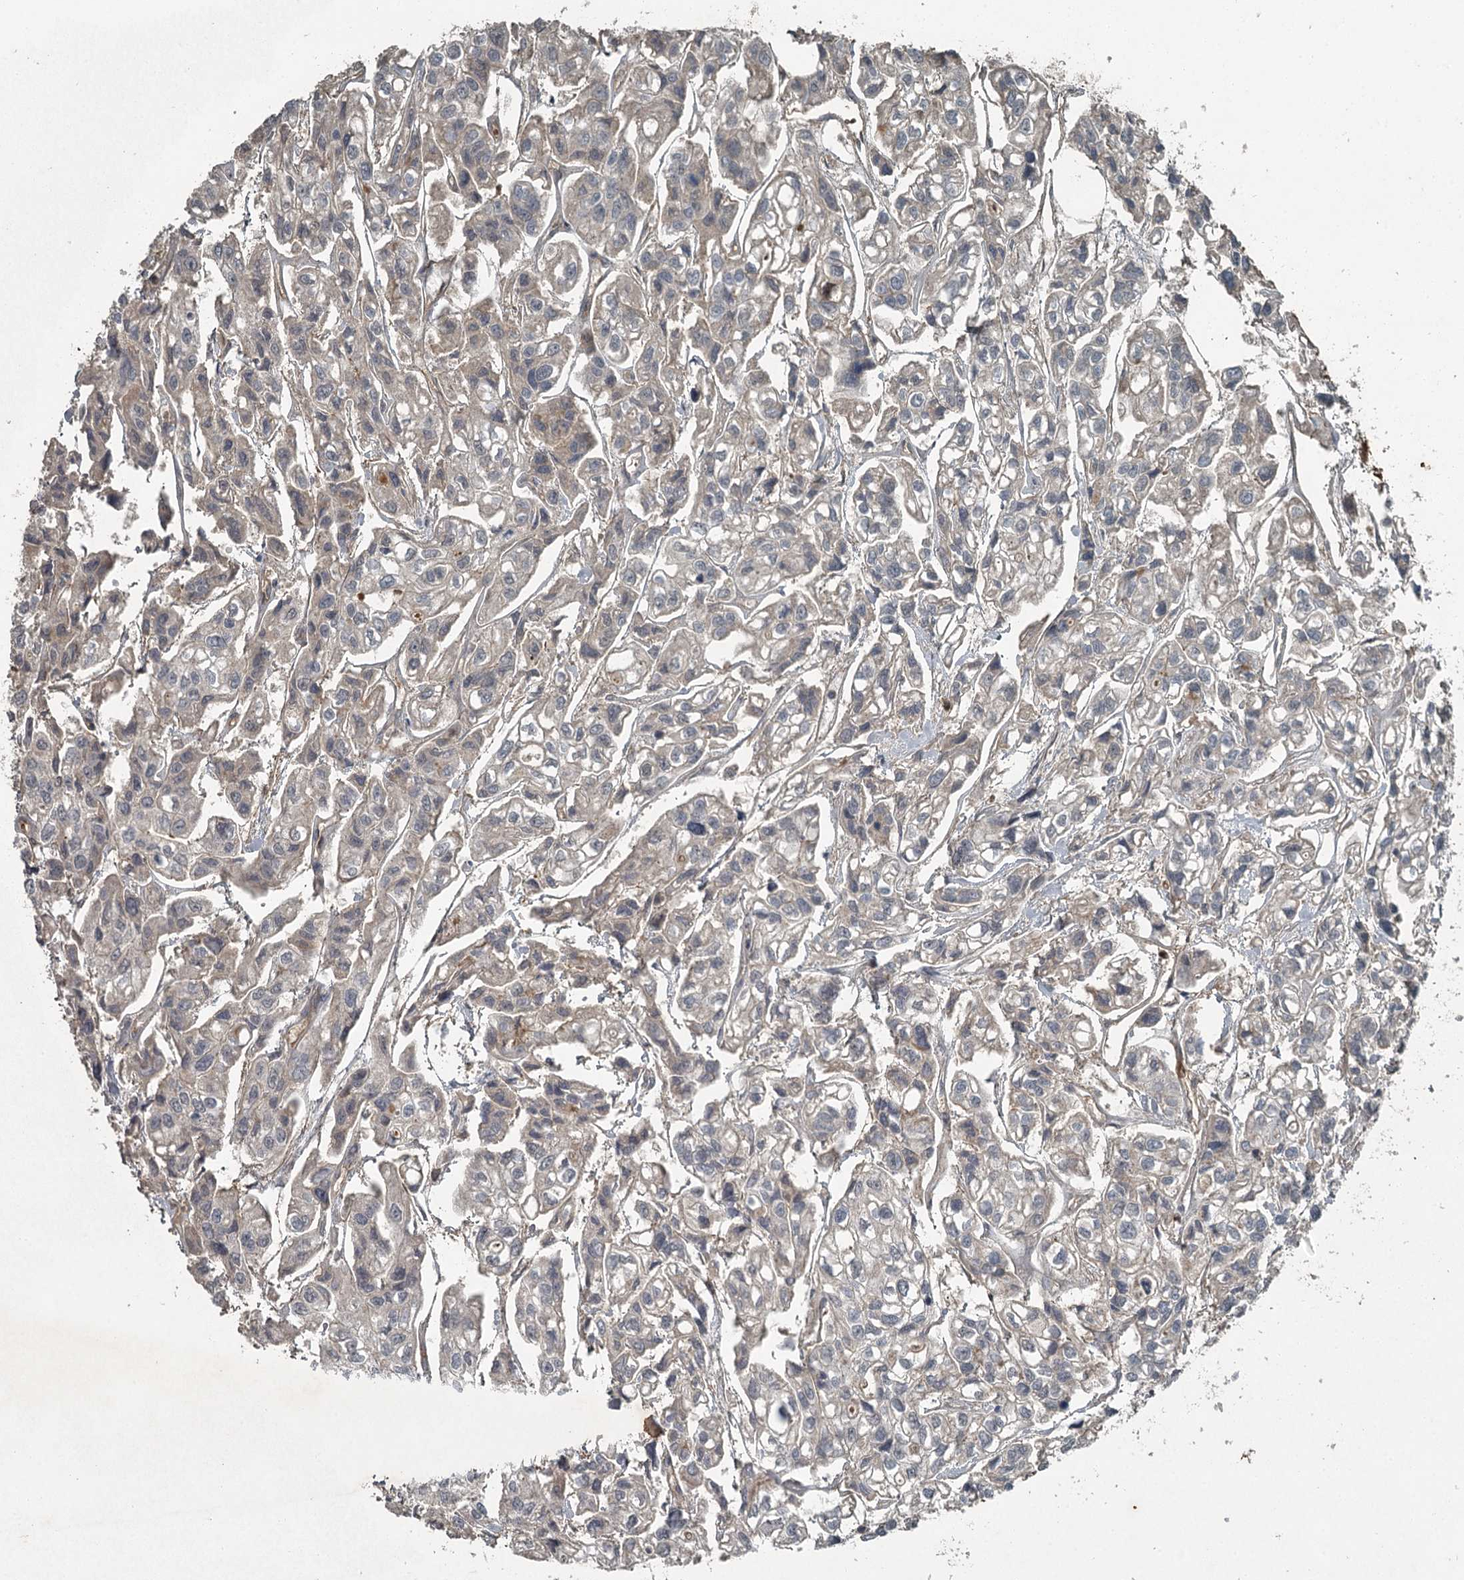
{"staining": {"intensity": "negative", "quantity": "none", "location": "none"}, "tissue": "urothelial cancer", "cell_type": "Tumor cells", "image_type": "cancer", "snomed": [{"axis": "morphology", "description": "Urothelial carcinoma, High grade"}, {"axis": "topography", "description": "Urinary bladder"}], "caption": "The immunohistochemistry image has no significant positivity in tumor cells of high-grade urothelial carcinoma tissue. The staining was performed using DAB (3,3'-diaminobenzidine) to visualize the protein expression in brown, while the nuclei were stained in blue with hematoxylin (Magnification: 20x).", "gene": "SLC39A8", "patient": {"sex": "male", "age": 67}}